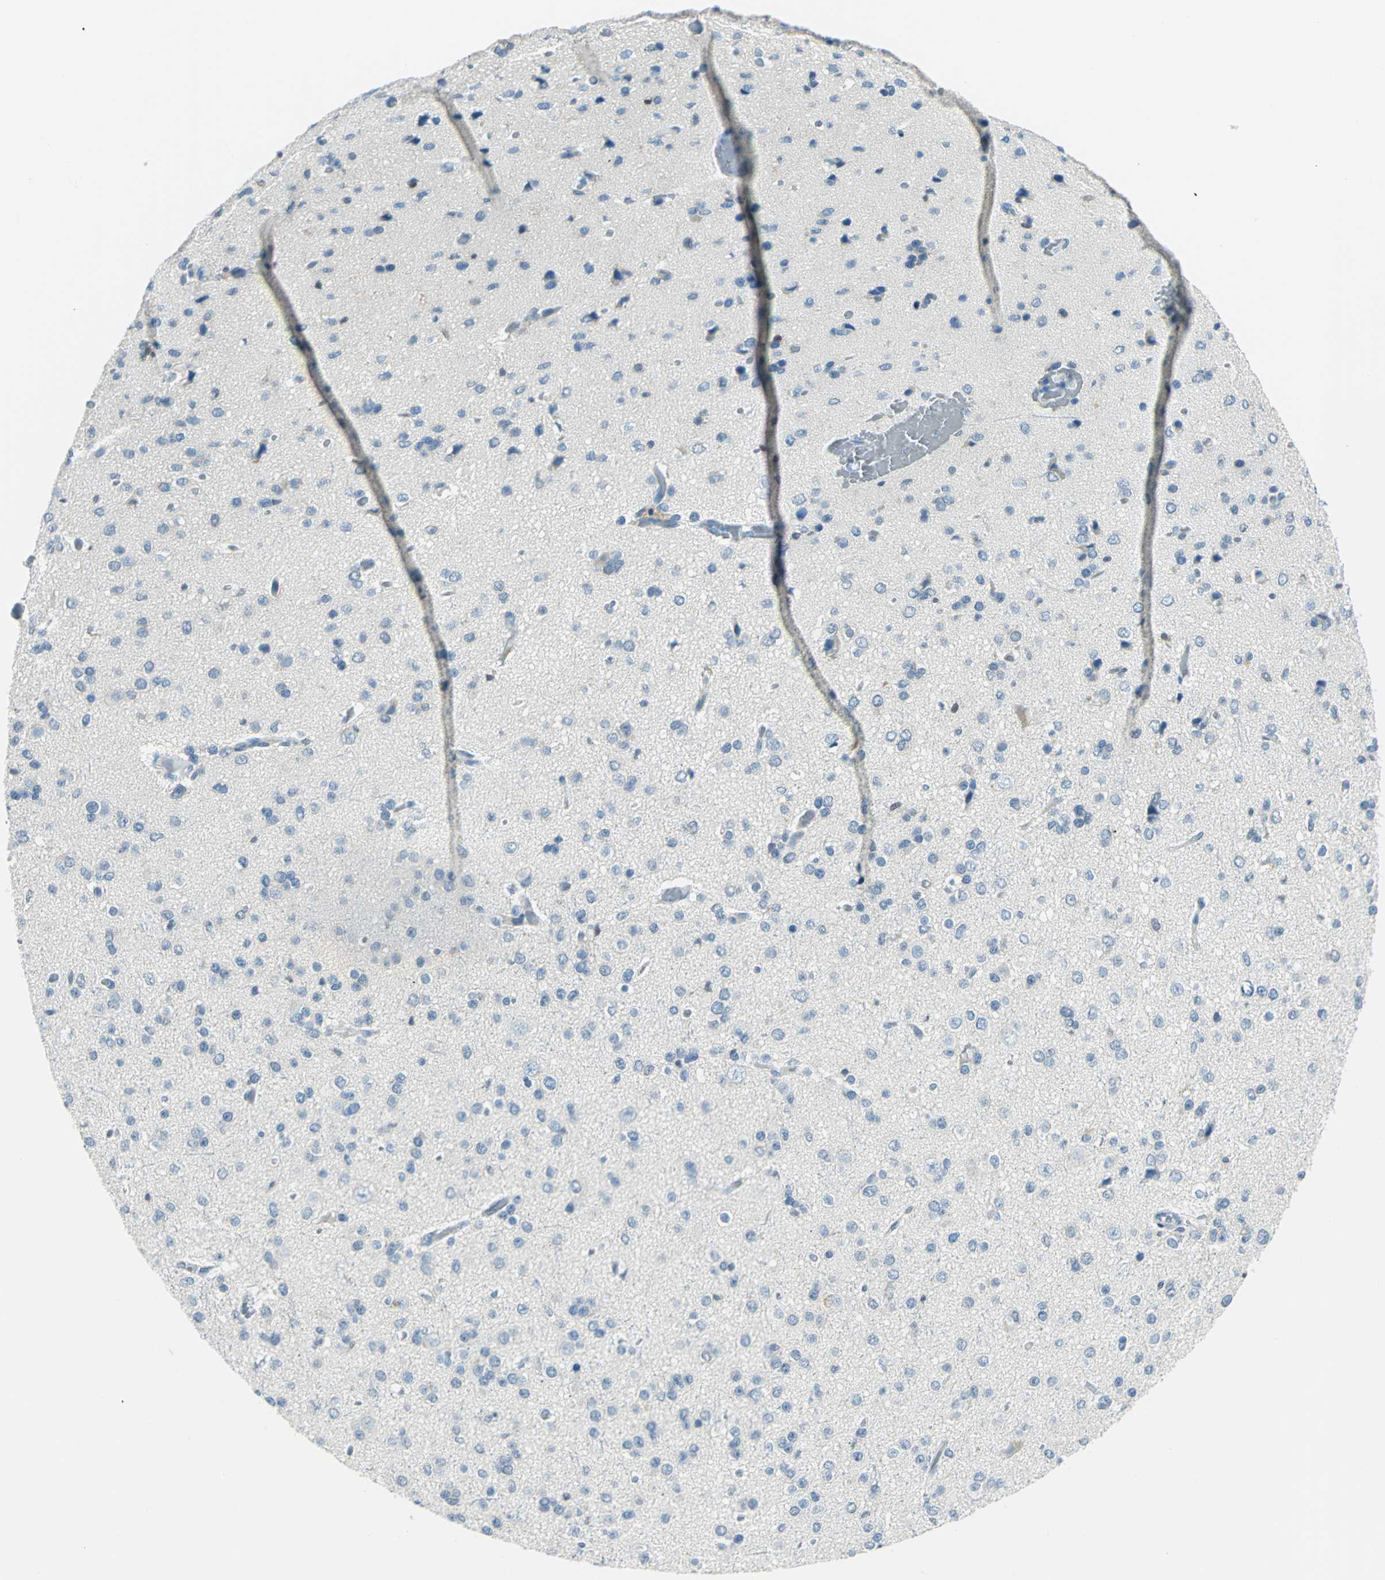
{"staining": {"intensity": "negative", "quantity": "none", "location": "none"}, "tissue": "glioma", "cell_type": "Tumor cells", "image_type": "cancer", "snomed": [{"axis": "morphology", "description": "Glioma, malignant, Low grade"}, {"axis": "topography", "description": "Brain"}], "caption": "Micrograph shows no protein staining in tumor cells of glioma tissue. (DAB immunohistochemistry (IHC) with hematoxylin counter stain).", "gene": "AKR1A1", "patient": {"sex": "male", "age": 42}}